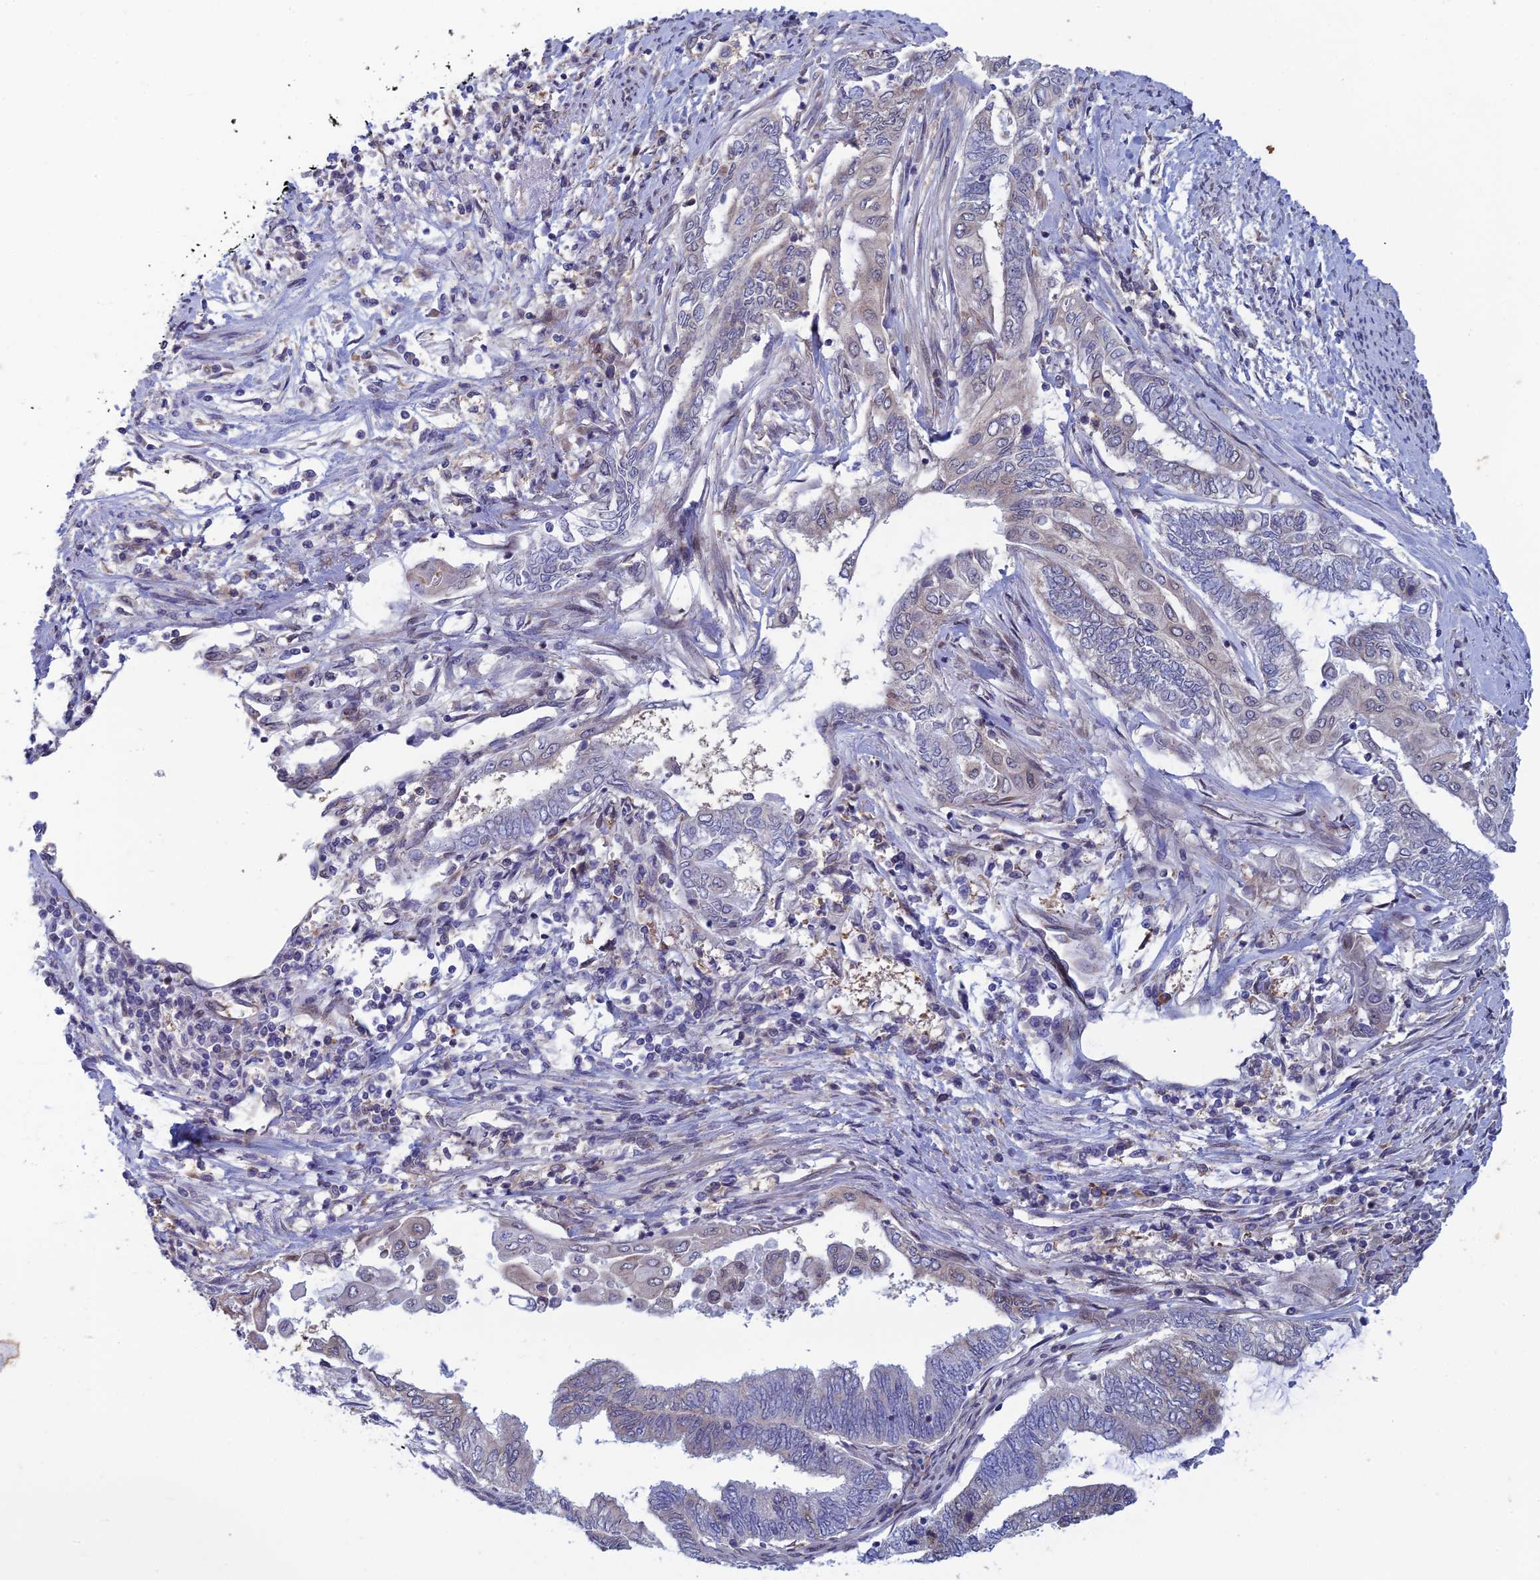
{"staining": {"intensity": "weak", "quantity": "<25%", "location": "cytoplasmic/membranous"}, "tissue": "endometrial cancer", "cell_type": "Tumor cells", "image_type": "cancer", "snomed": [{"axis": "morphology", "description": "Adenocarcinoma, NOS"}, {"axis": "topography", "description": "Uterus"}, {"axis": "topography", "description": "Endometrium"}], "caption": "This is a histopathology image of immunohistochemistry (IHC) staining of endometrial cancer, which shows no staining in tumor cells. (Stains: DAB (3,3'-diaminobenzidine) immunohistochemistry (IHC) with hematoxylin counter stain, Microscopy: brightfield microscopy at high magnification).", "gene": "SRA1", "patient": {"sex": "female", "age": 70}}